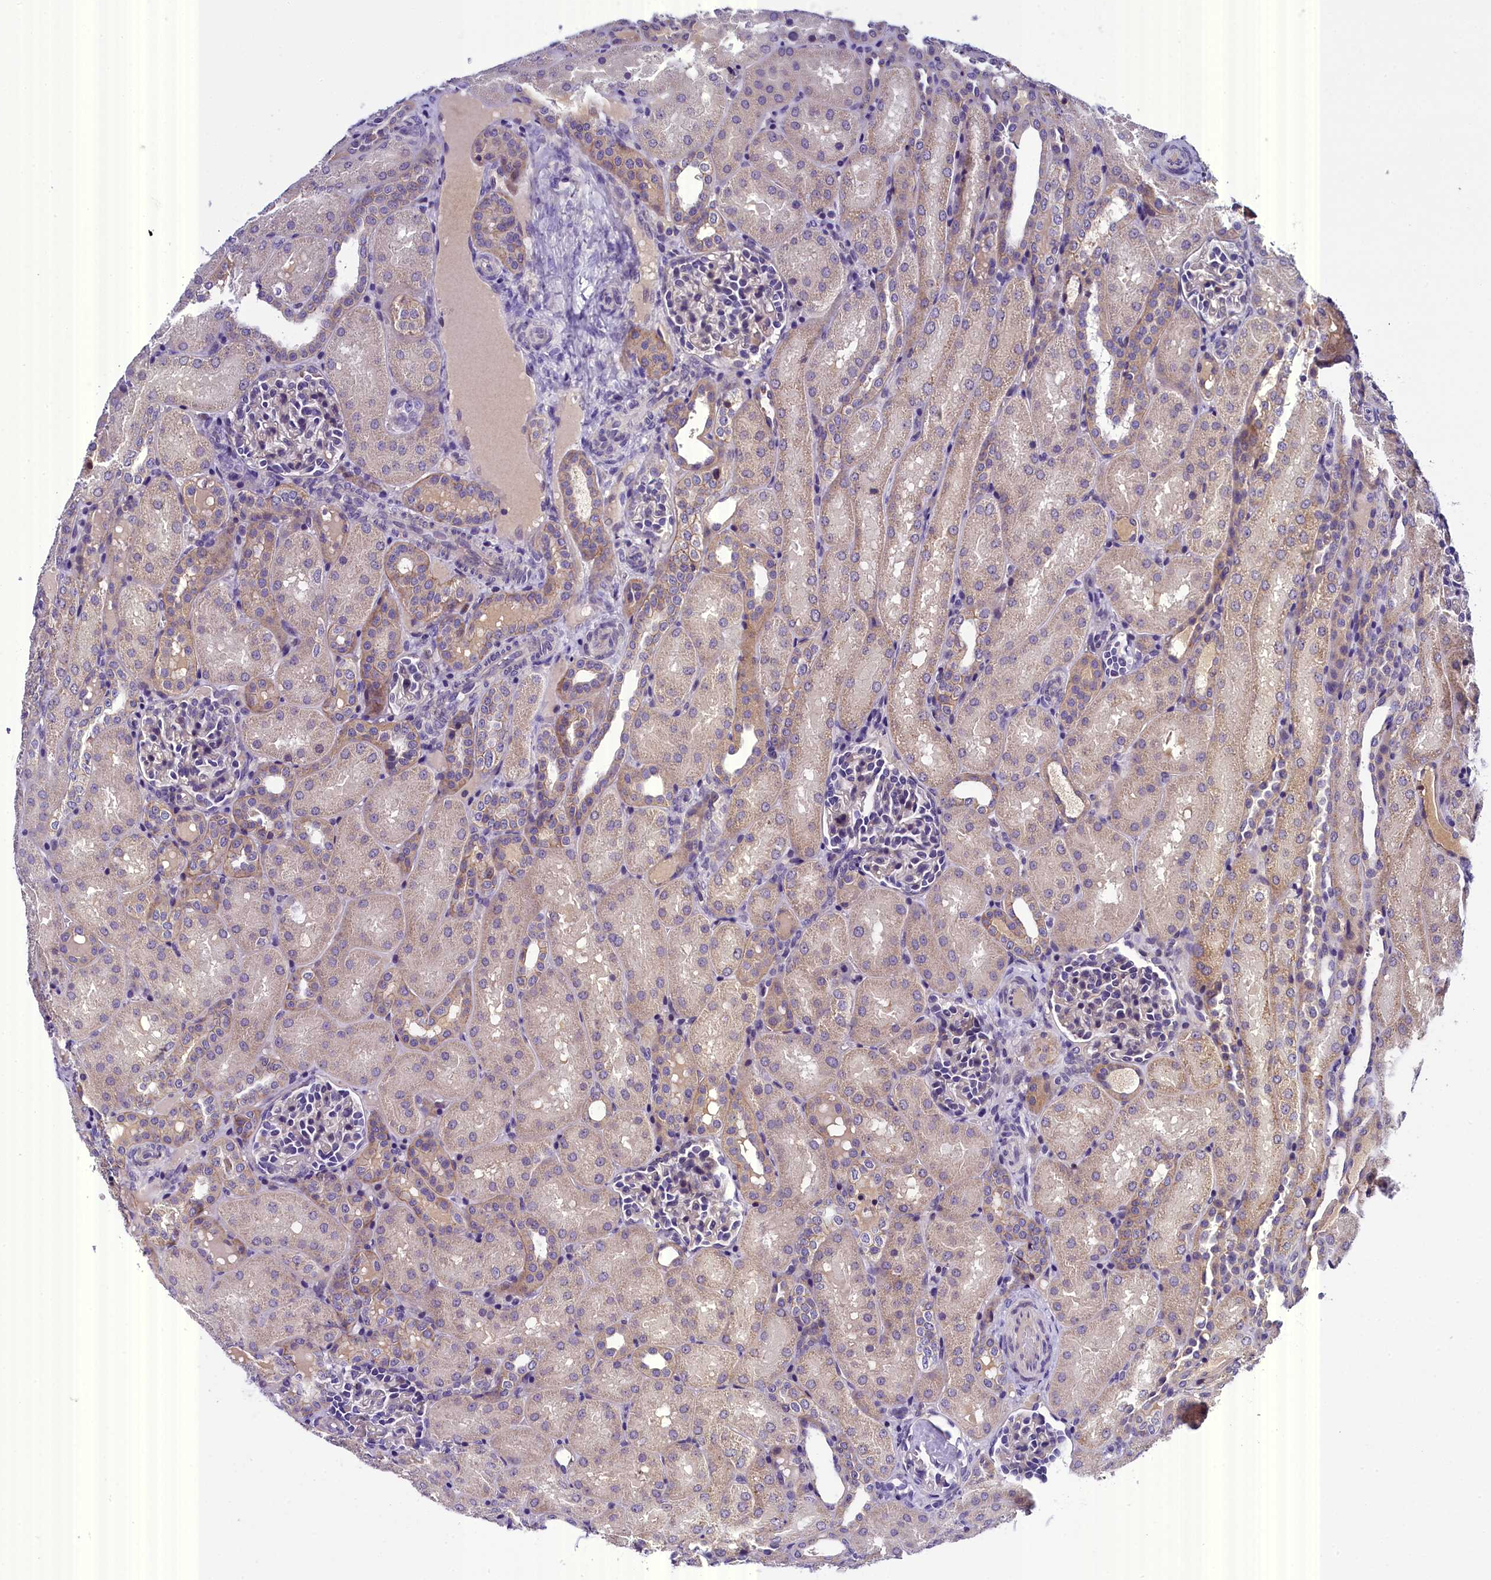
{"staining": {"intensity": "negative", "quantity": "none", "location": "none"}, "tissue": "kidney", "cell_type": "Cells in glomeruli", "image_type": "normal", "snomed": [{"axis": "morphology", "description": "Normal tissue, NOS"}, {"axis": "topography", "description": "Kidney"}], "caption": "Immunohistochemistry (IHC) micrograph of normal kidney: kidney stained with DAB (3,3'-diaminobenzidine) reveals no significant protein staining in cells in glomeruli. (DAB IHC visualized using brightfield microscopy, high magnification).", "gene": "ENKD1", "patient": {"sex": "male", "age": 1}}